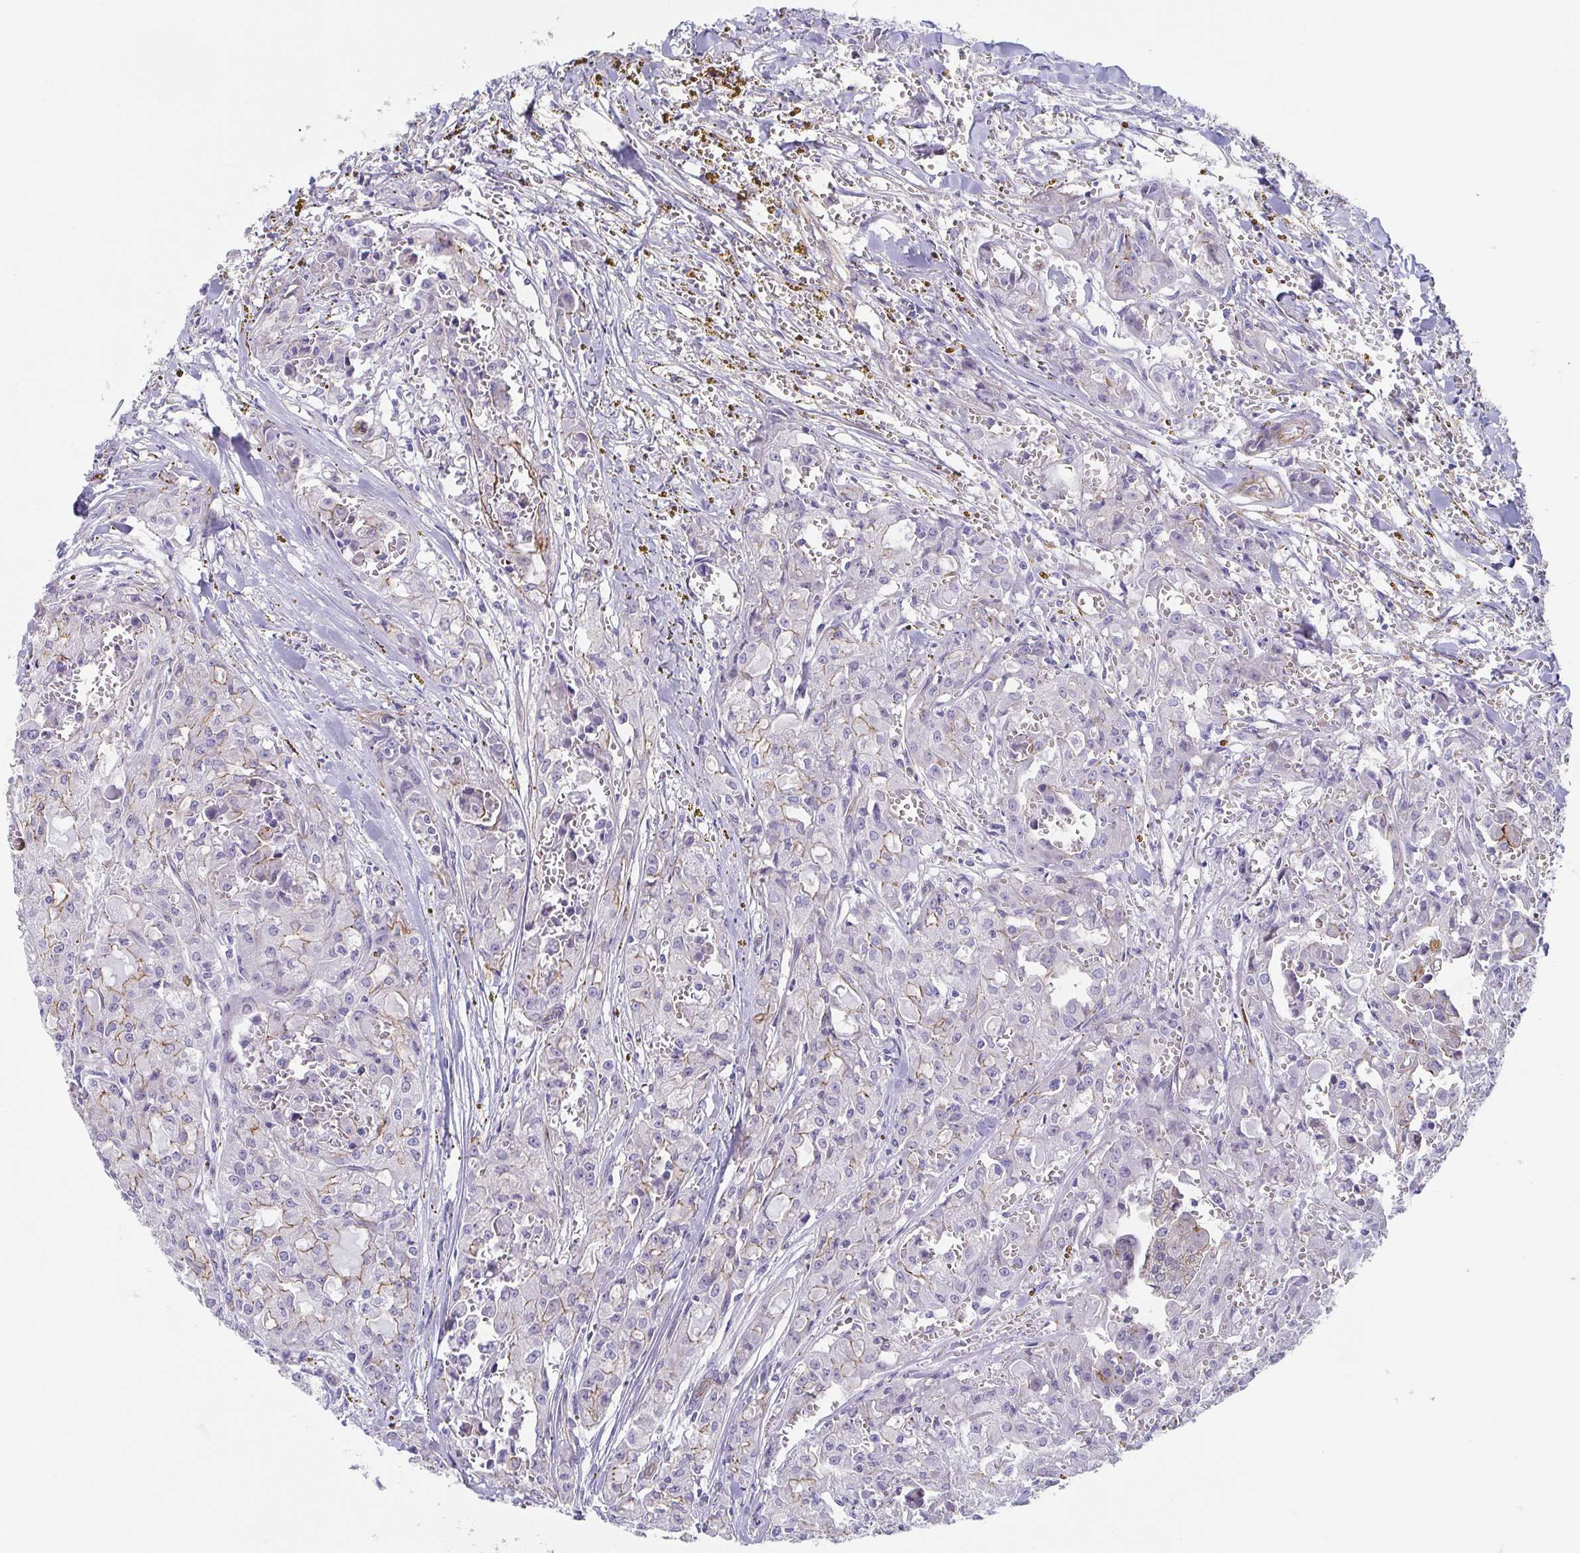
{"staining": {"intensity": "weak", "quantity": "<25%", "location": "cytoplasmic/membranous"}, "tissue": "head and neck cancer", "cell_type": "Tumor cells", "image_type": "cancer", "snomed": [{"axis": "morphology", "description": "Adenocarcinoma, NOS"}, {"axis": "topography", "description": "Head-Neck"}], "caption": "Tumor cells are negative for protein expression in human head and neck cancer.", "gene": "TRAM2", "patient": {"sex": "male", "age": 64}}